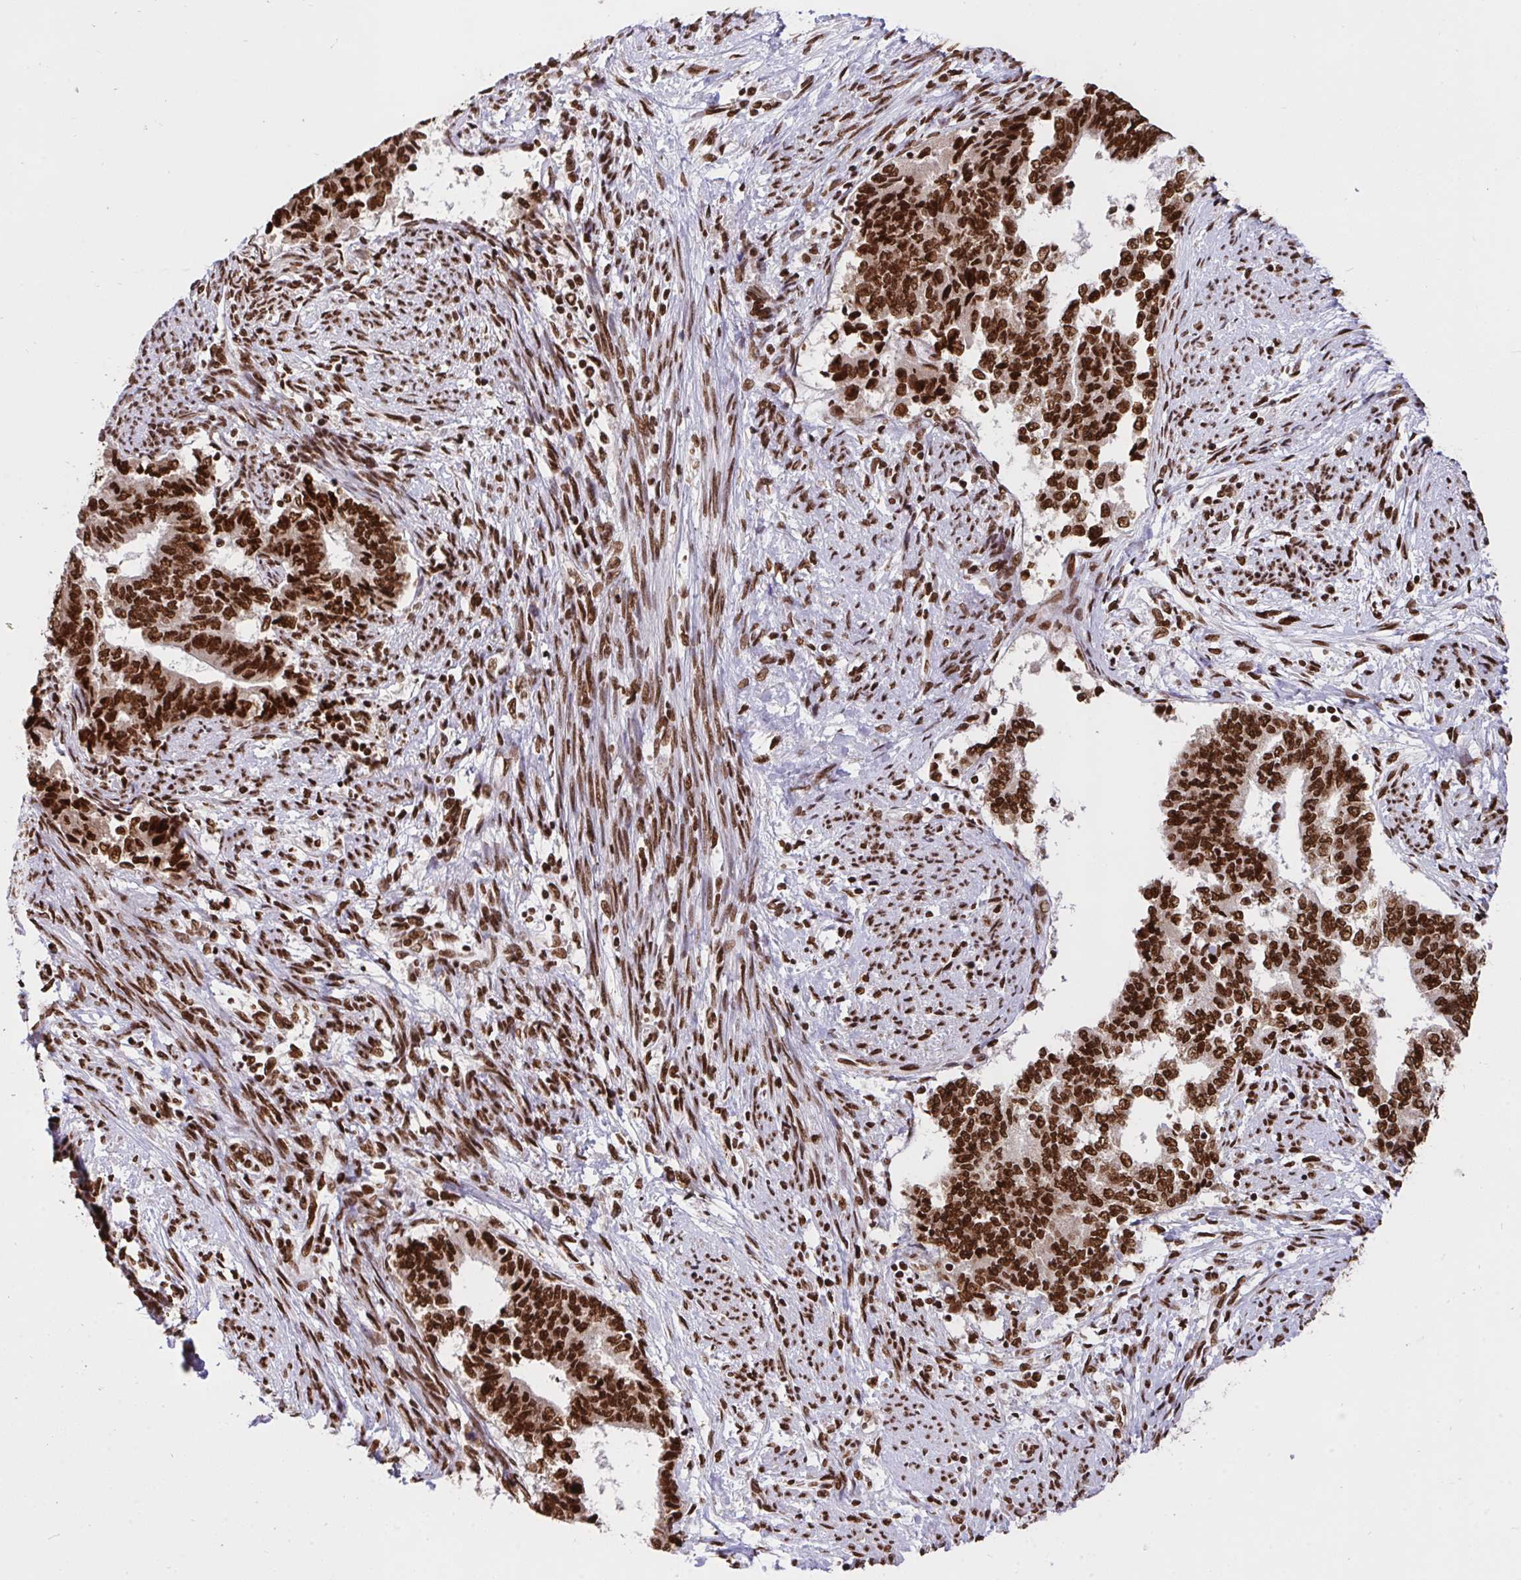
{"staining": {"intensity": "strong", "quantity": ">75%", "location": "nuclear"}, "tissue": "endometrial cancer", "cell_type": "Tumor cells", "image_type": "cancer", "snomed": [{"axis": "morphology", "description": "Adenocarcinoma, NOS"}, {"axis": "topography", "description": "Endometrium"}], "caption": "An immunohistochemistry photomicrograph of neoplastic tissue is shown. Protein staining in brown highlights strong nuclear positivity in adenocarcinoma (endometrial) within tumor cells.", "gene": "HNRNPL", "patient": {"sex": "female", "age": 65}}